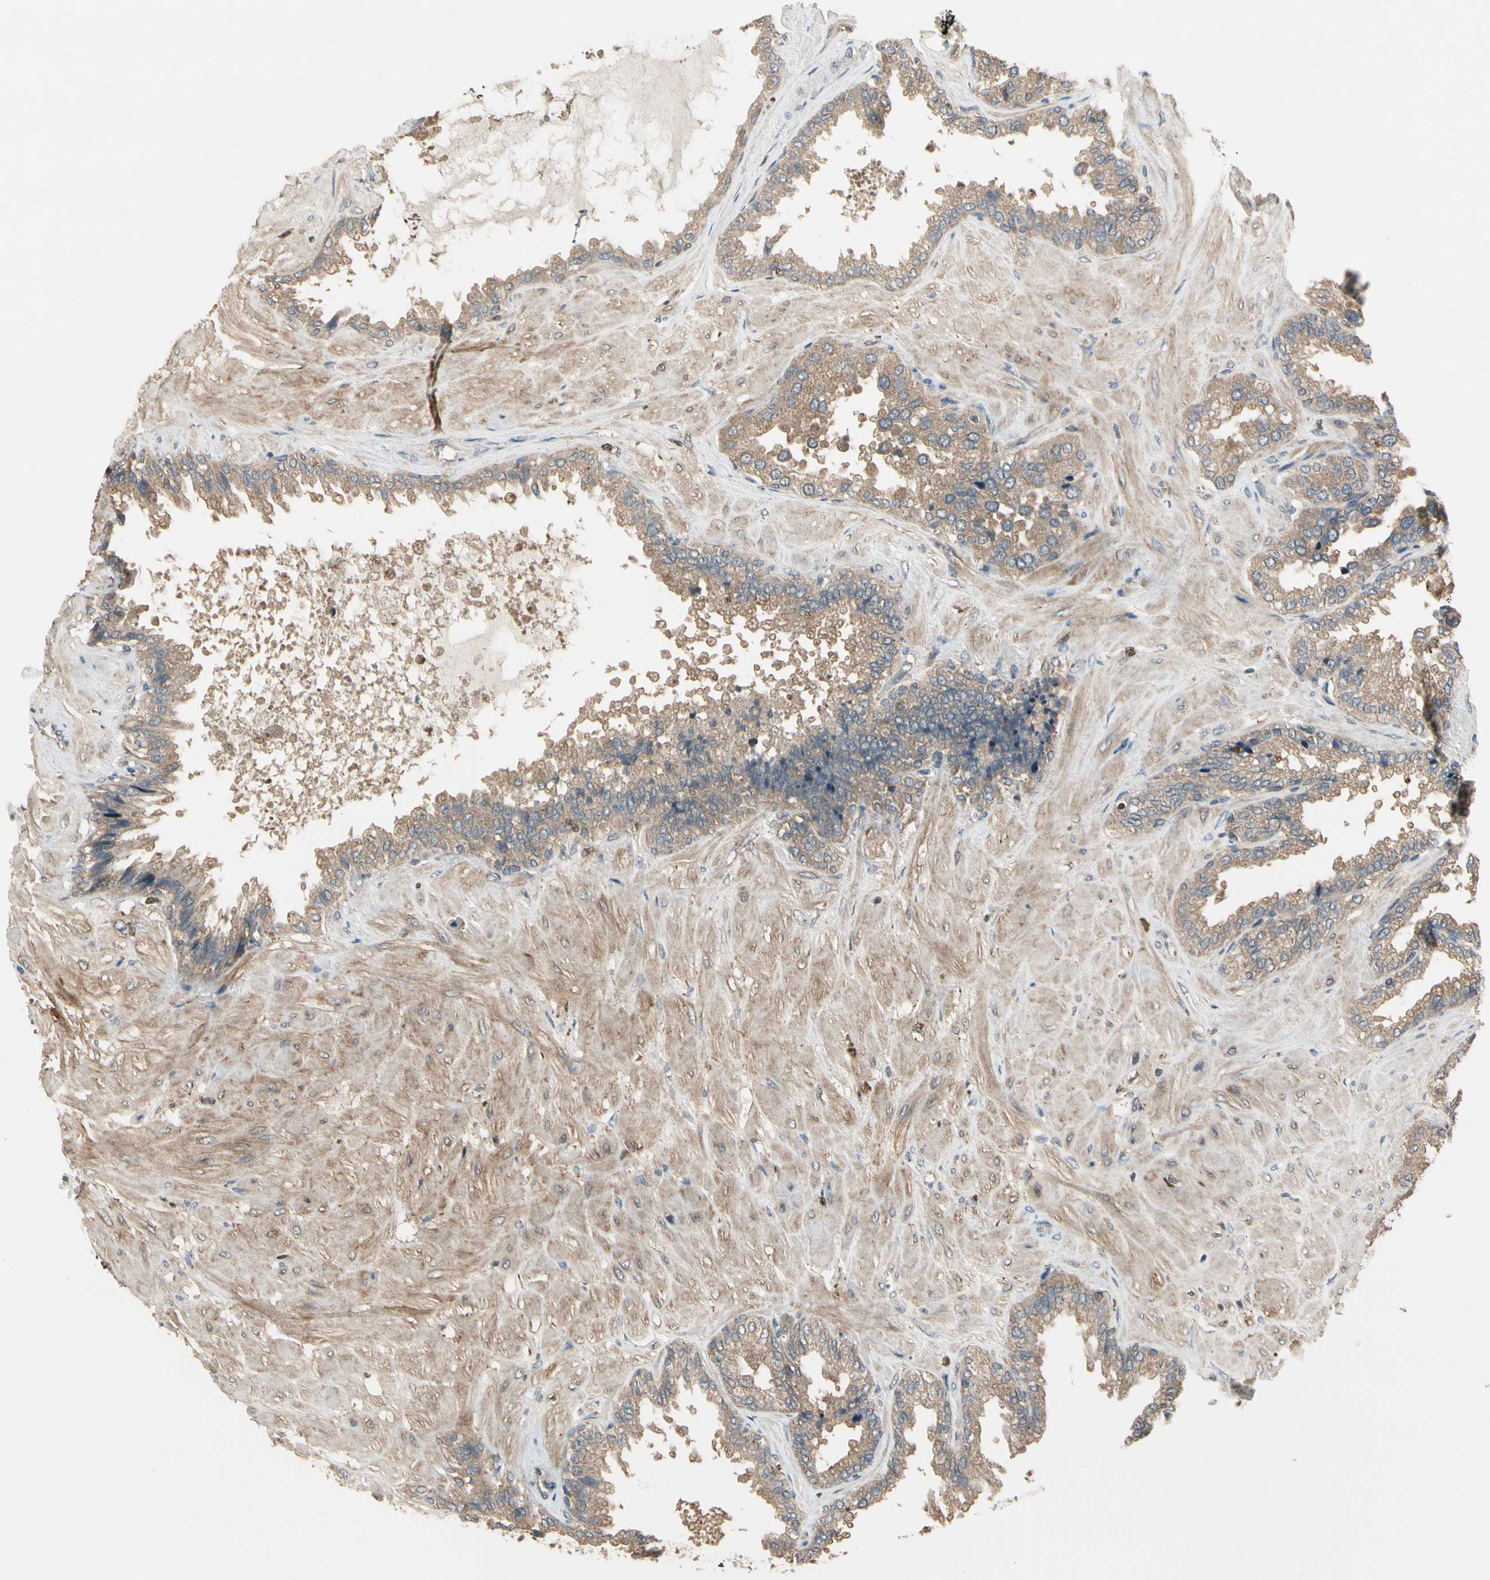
{"staining": {"intensity": "moderate", "quantity": ">75%", "location": "cytoplasmic/membranous"}, "tissue": "seminal vesicle", "cell_type": "Glandular cells", "image_type": "normal", "snomed": [{"axis": "morphology", "description": "Normal tissue, NOS"}, {"axis": "topography", "description": "Seminal veicle"}], "caption": "Moderate cytoplasmic/membranous protein expression is appreciated in about >75% of glandular cells in seminal vesicle.", "gene": "CGREF1", "patient": {"sex": "male", "age": 46}}